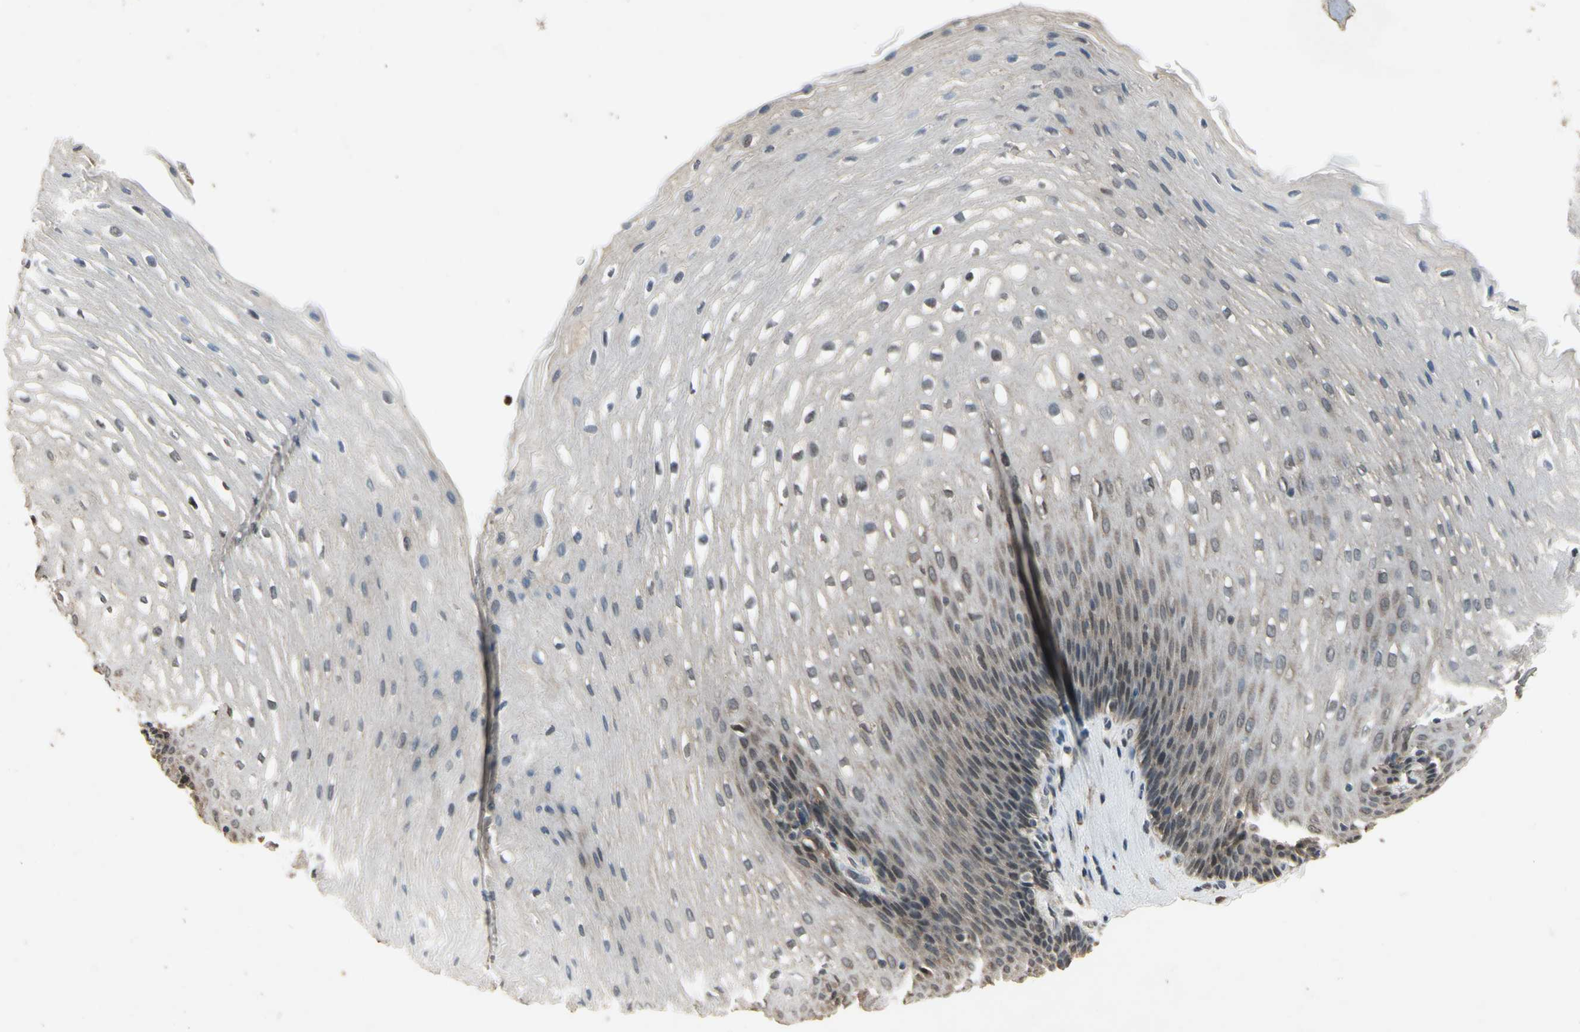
{"staining": {"intensity": "moderate", "quantity": "25%-75%", "location": "nuclear"}, "tissue": "esophagus", "cell_type": "Squamous epithelial cells", "image_type": "normal", "snomed": [{"axis": "morphology", "description": "Normal tissue, NOS"}, {"axis": "topography", "description": "Esophagus"}], "caption": "A medium amount of moderate nuclear positivity is appreciated in about 25%-75% of squamous epithelial cells in normal esophagus.", "gene": "ZNF174", "patient": {"sex": "male", "age": 48}}